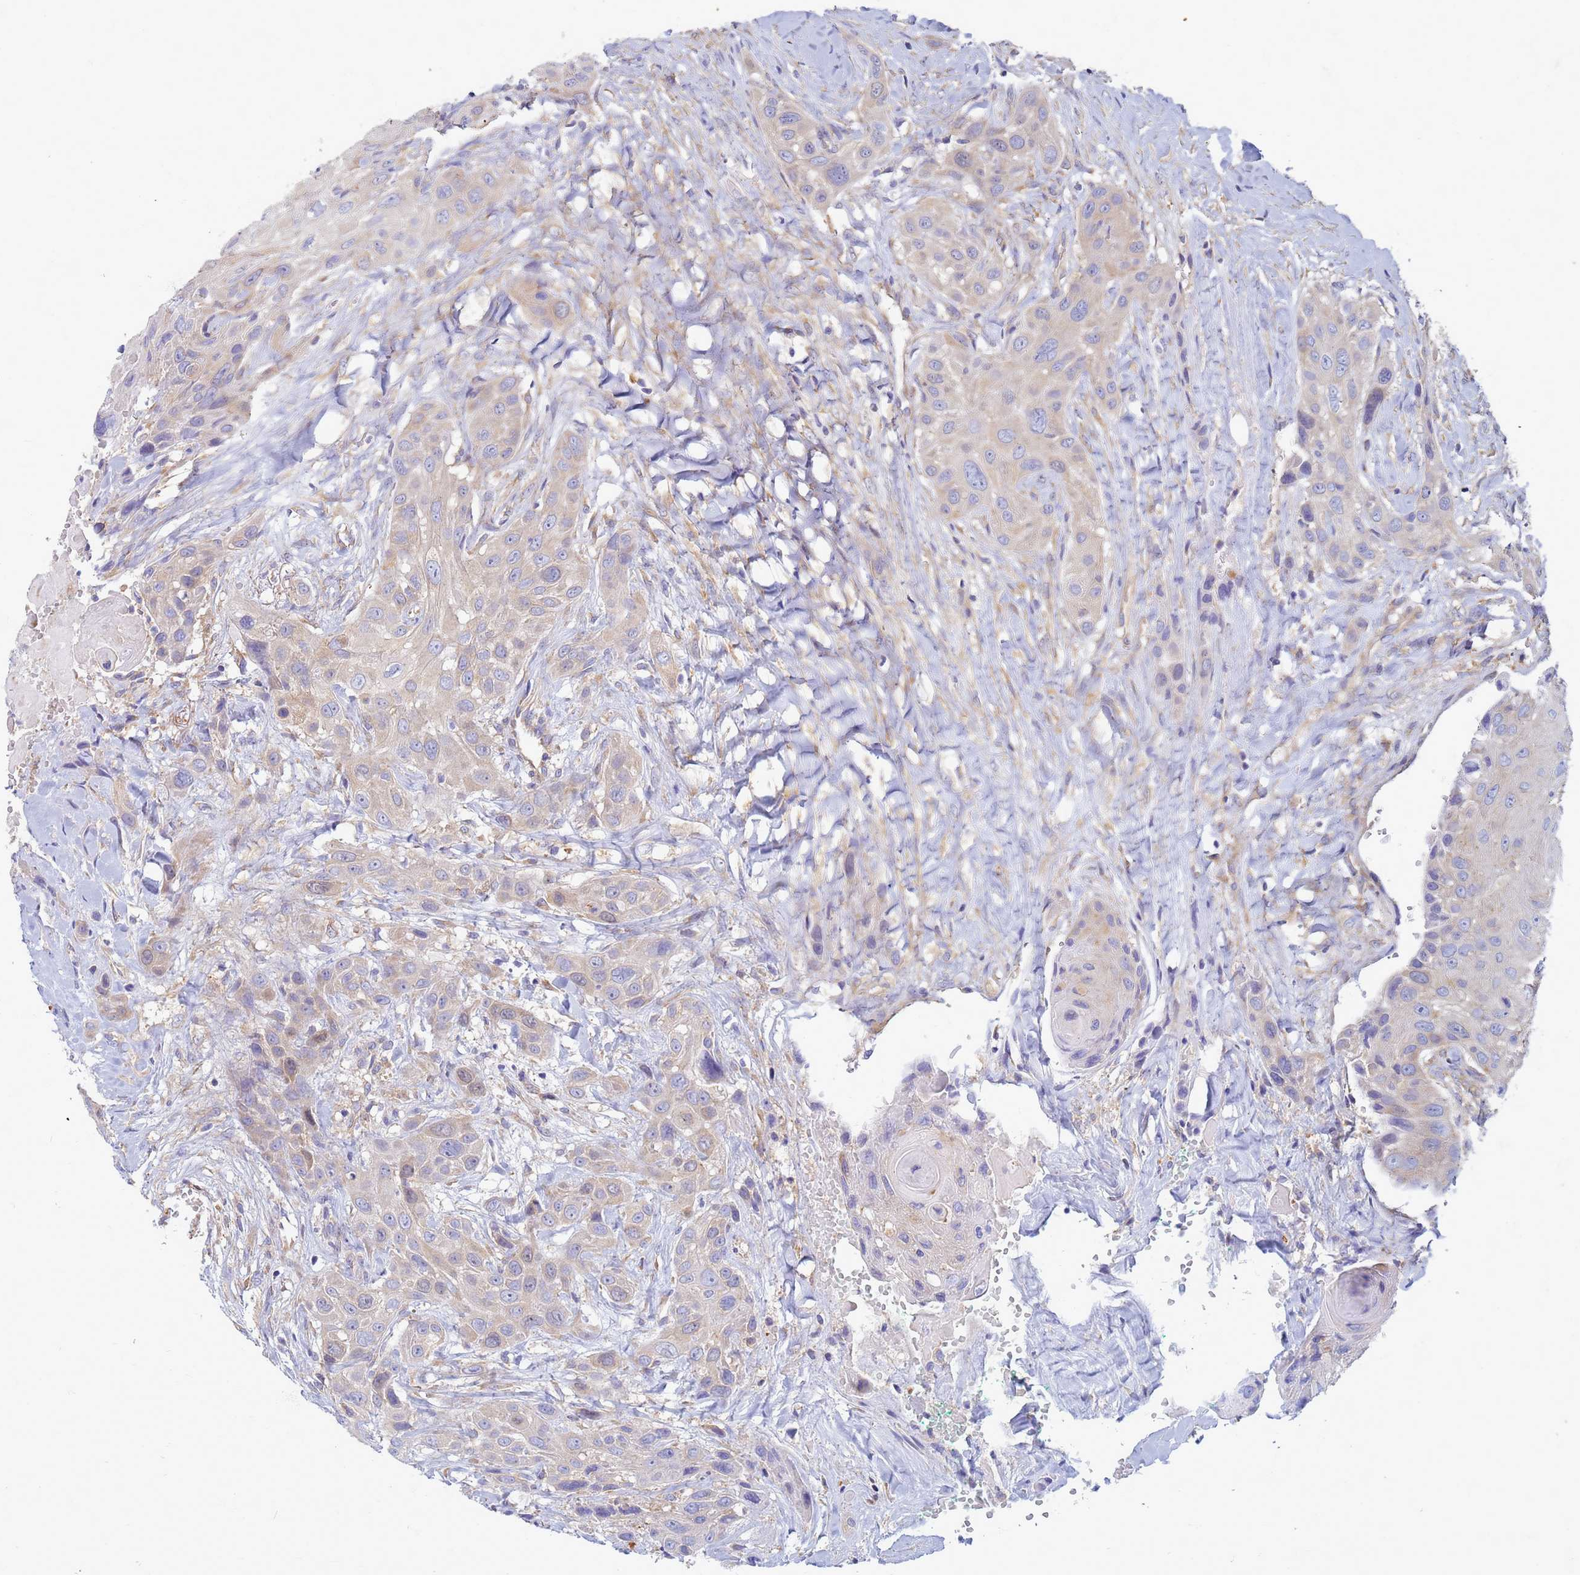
{"staining": {"intensity": "weak", "quantity": ">75%", "location": "cytoplasmic/membranous"}, "tissue": "head and neck cancer", "cell_type": "Tumor cells", "image_type": "cancer", "snomed": [{"axis": "morphology", "description": "Squamous cell carcinoma, NOS"}, {"axis": "topography", "description": "Head-Neck"}], "caption": "IHC image of neoplastic tissue: human head and neck cancer stained using immunohistochemistry reveals low levels of weak protein expression localized specifically in the cytoplasmic/membranous of tumor cells, appearing as a cytoplasmic/membranous brown color.", "gene": "EEA1", "patient": {"sex": "male", "age": 81}}